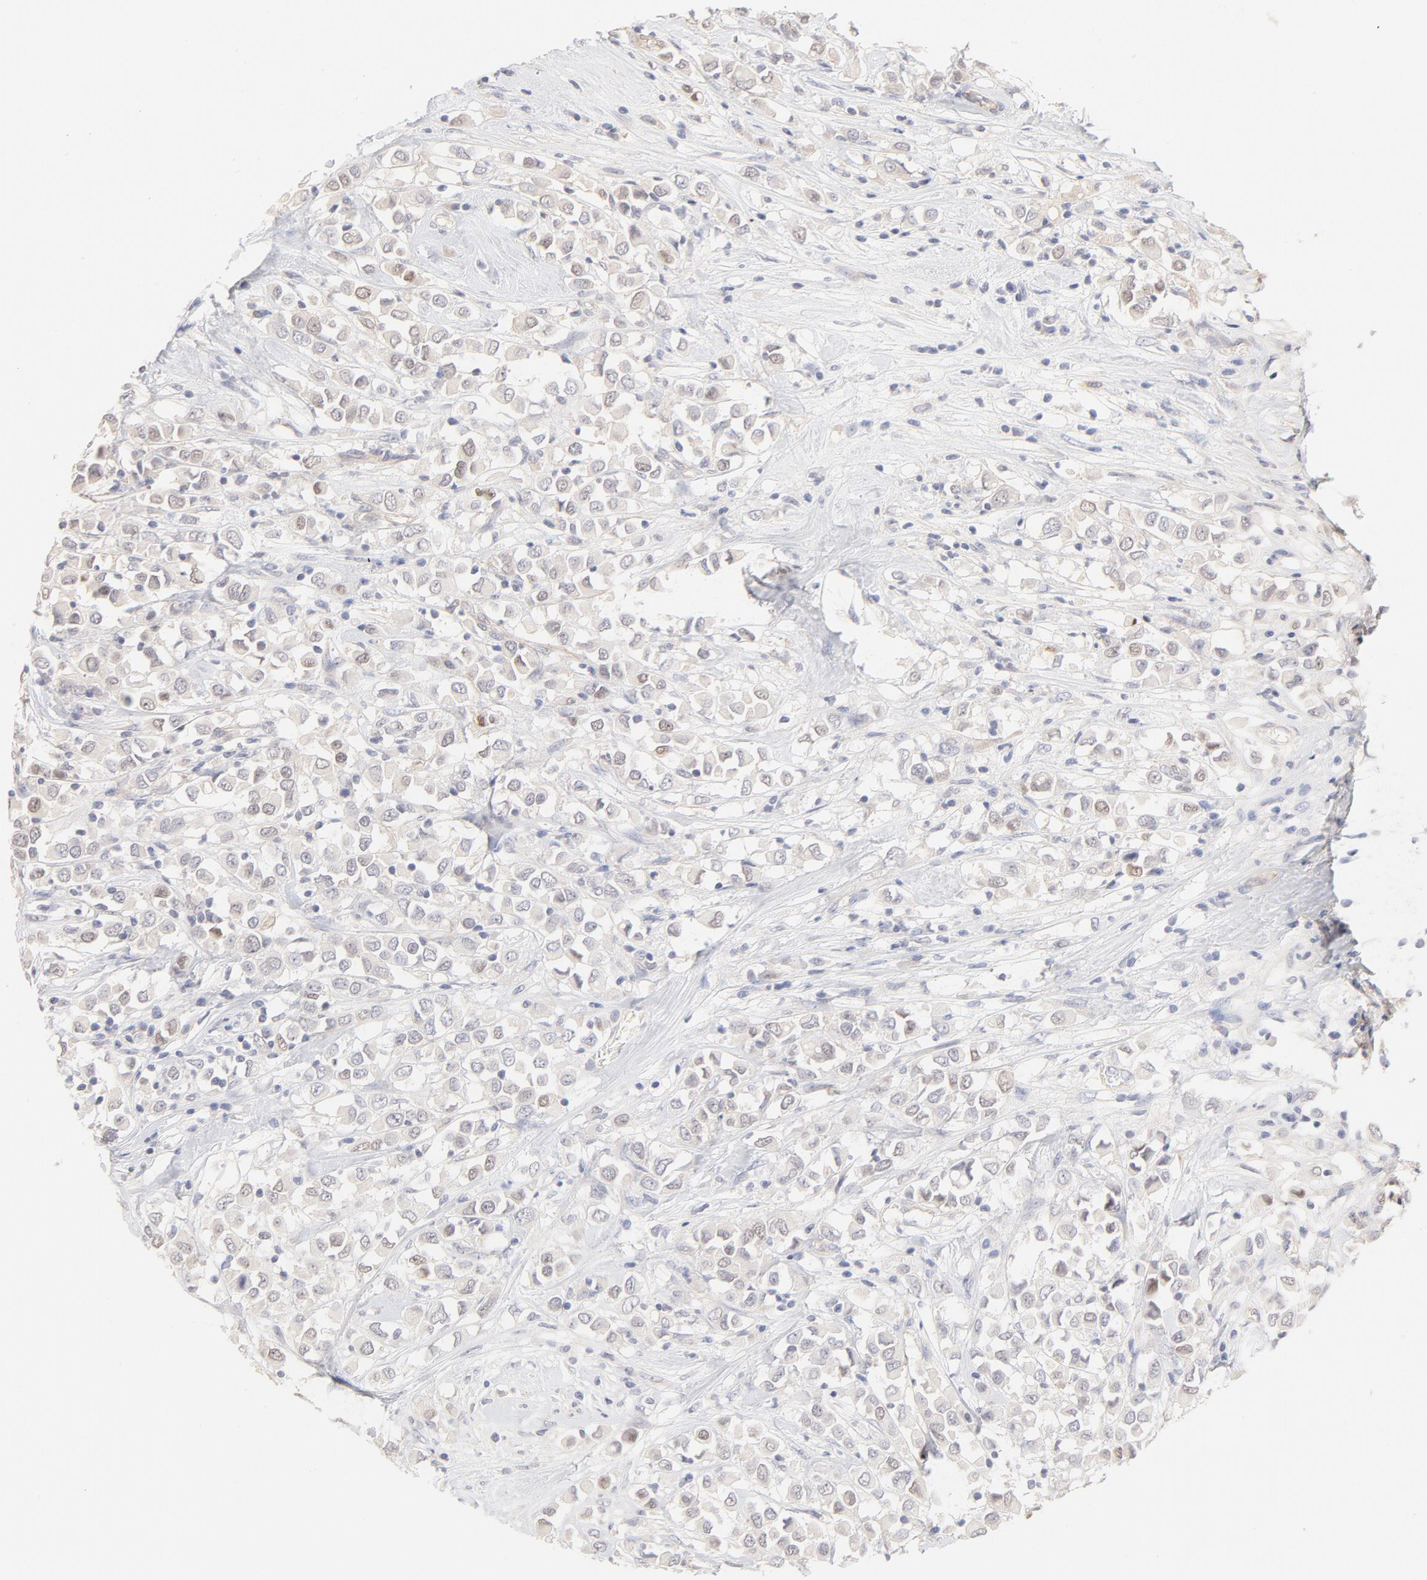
{"staining": {"intensity": "moderate", "quantity": "<25%", "location": "nuclear"}, "tissue": "breast cancer", "cell_type": "Tumor cells", "image_type": "cancer", "snomed": [{"axis": "morphology", "description": "Duct carcinoma"}, {"axis": "topography", "description": "Breast"}], "caption": "Immunohistochemical staining of breast intraductal carcinoma exhibits low levels of moderate nuclear protein expression in about <25% of tumor cells.", "gene": "ELF3", "patient": {"sex": "female", "age": 61}}